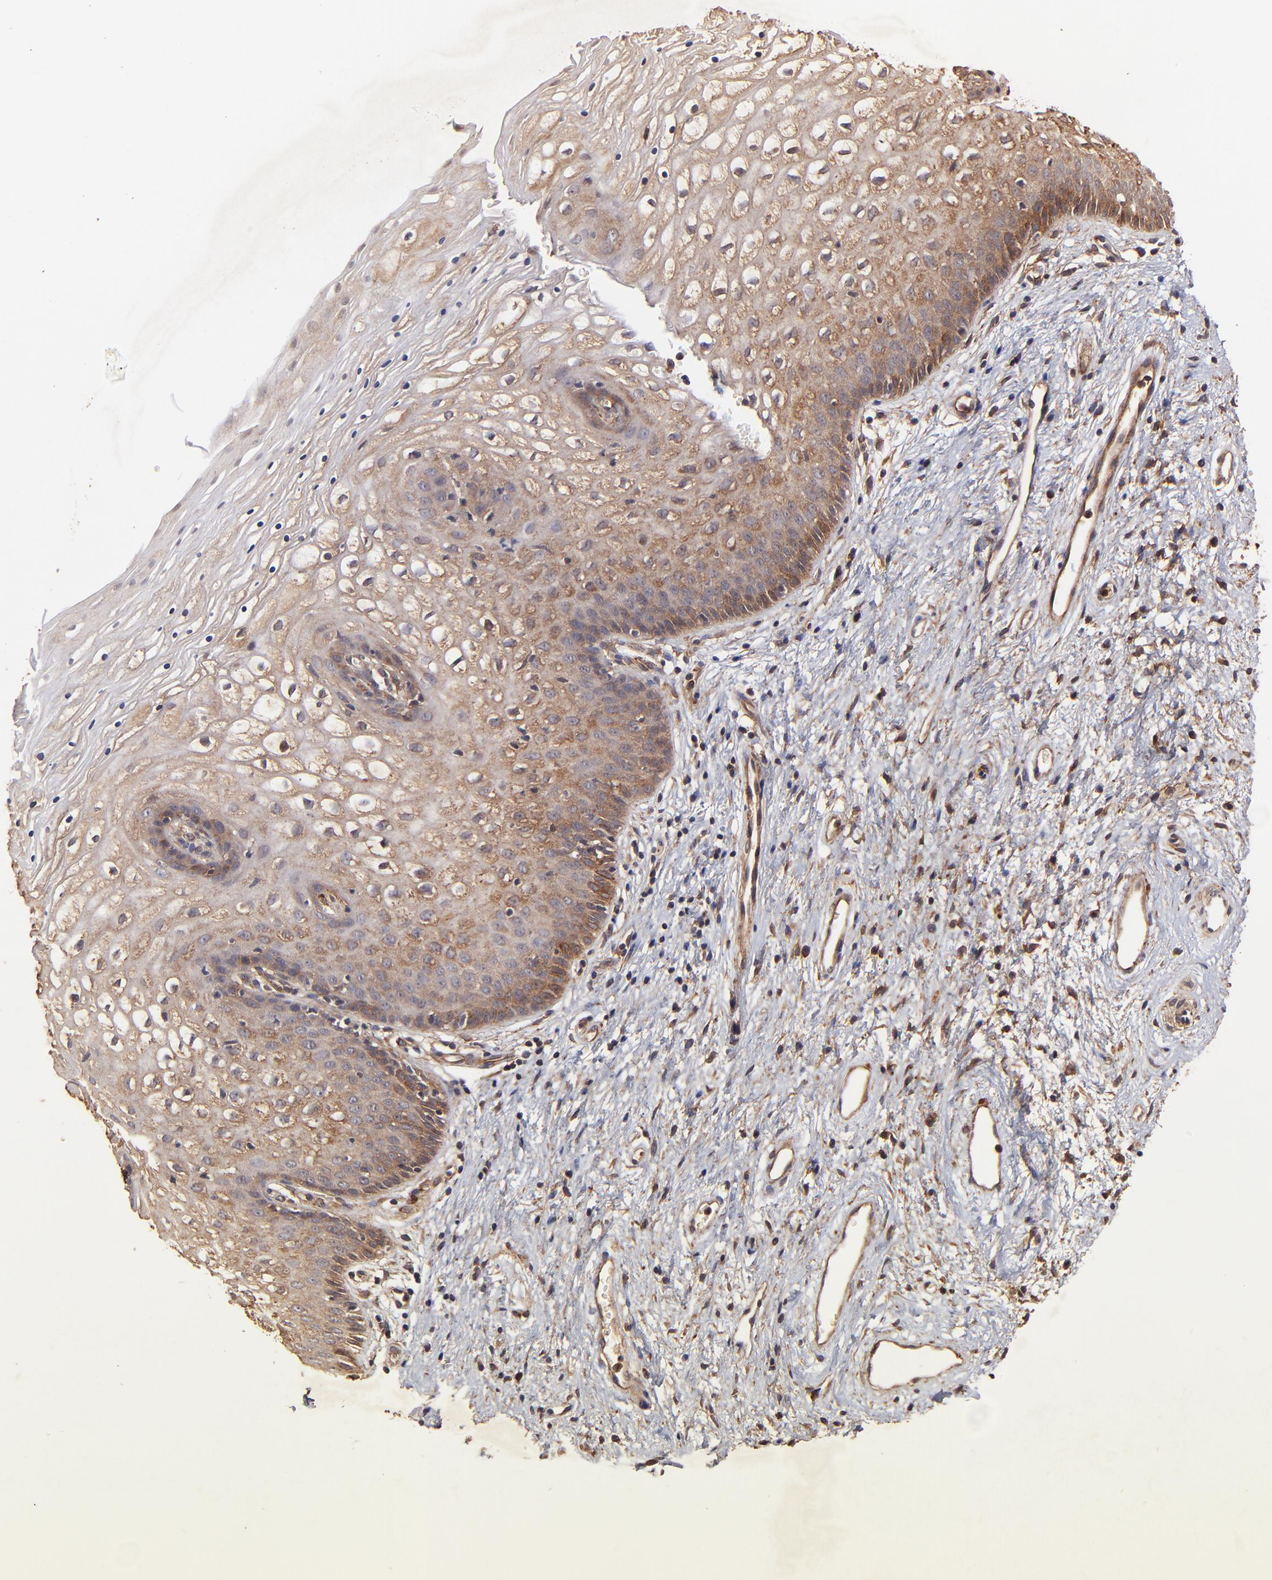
{"staining": {"intensity": "moderate", "quantity": ">75%", "location": "cytoplasmic/membranous"}, "tissue": "vagina", "cell_type": "Squamous epithelial cells", "image_type": "normal", "snomed": [{"axis": "morphology", "description": "Normal tissue, NOS"}, {"axis": "topography", "description": "Vagina"}], "caption": "Immunohistochemistry (IHC) histopathology image of benign vagina stained for a protein (brown), which demonstrates medium levels of moderate cytoplasmic/membranous staining in about >75% of squamous epithelial cells.", "gene": "ITGB1", "patient": {"sex": "female", "age": 34}}